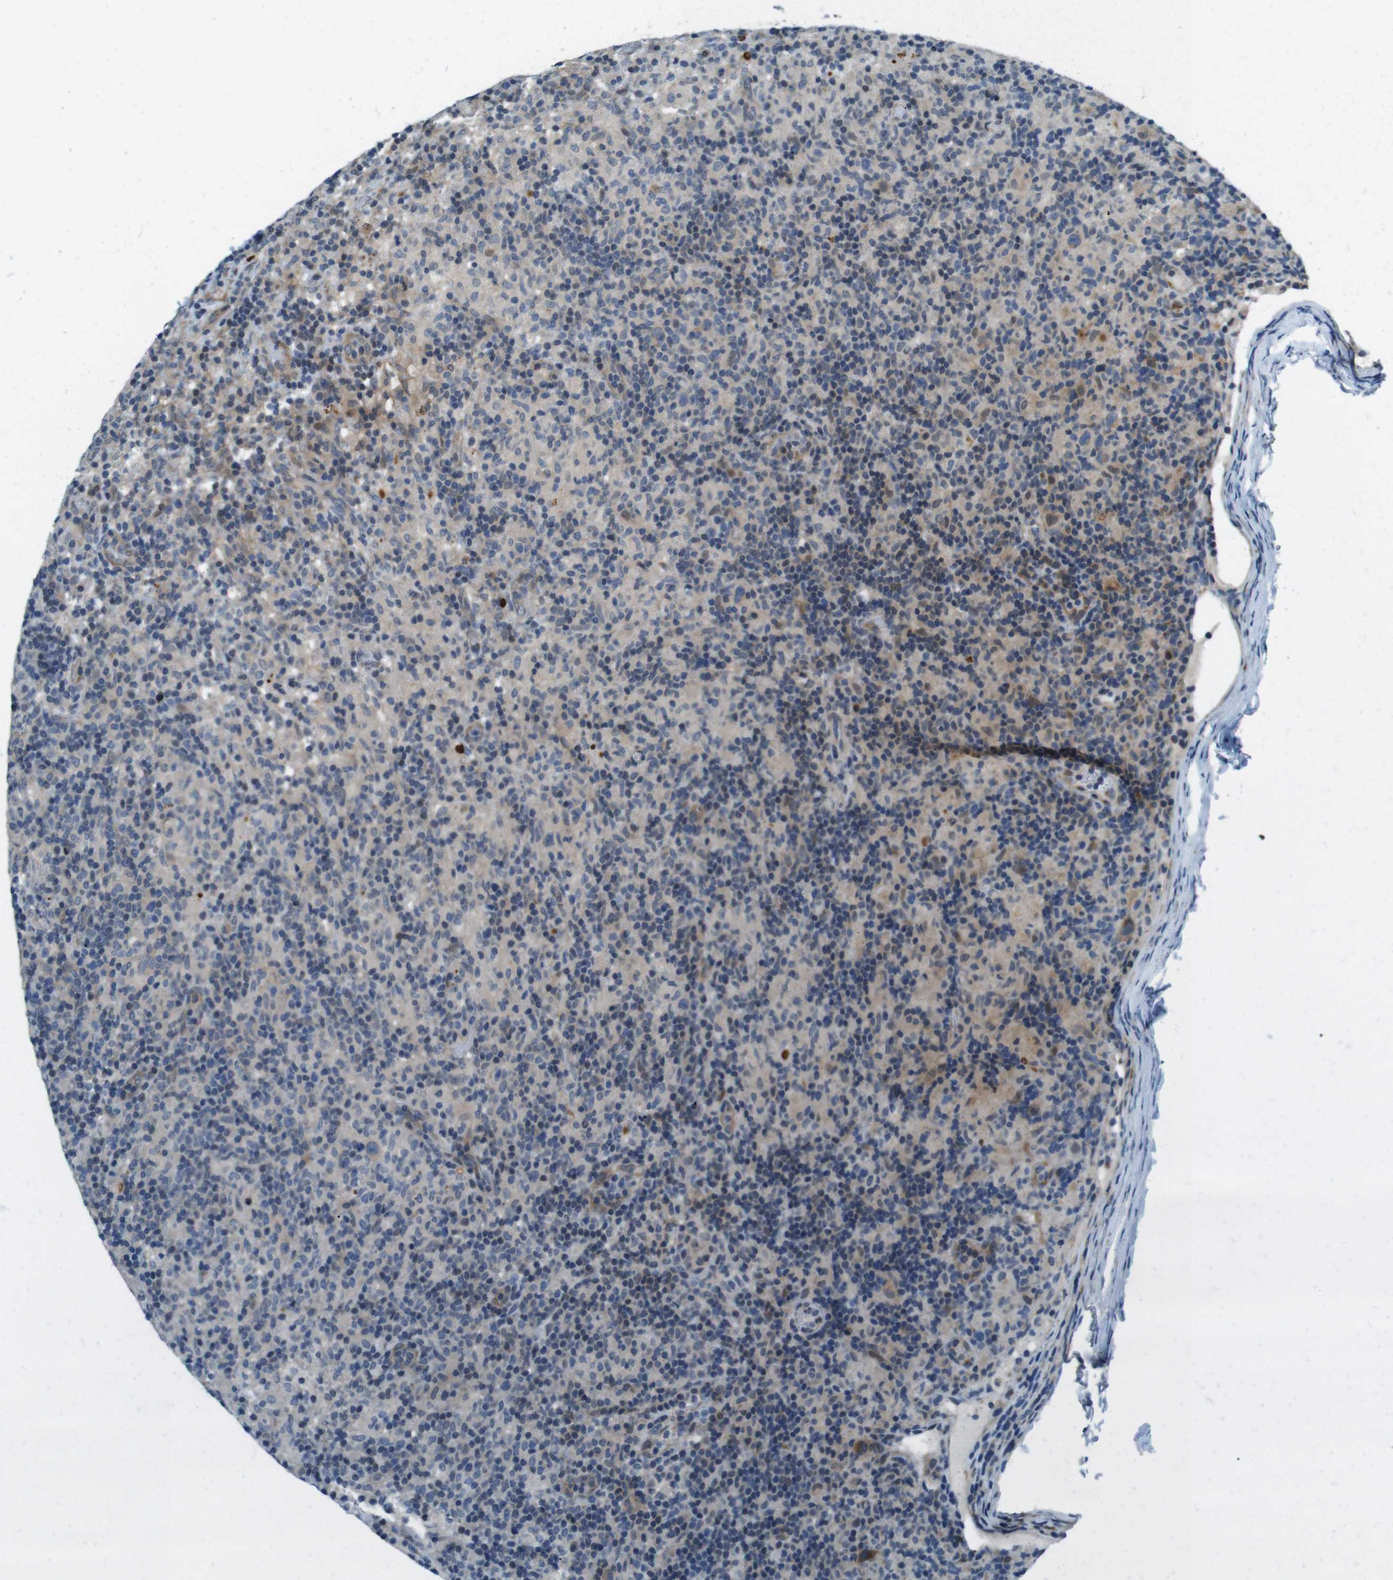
{"staining": {"intensity": "moderate", "quantity": ">75%", "location": "cytoplasmic/membranous"}, "tissue": "lymphoma", "cell_type": "Tumor cells", "image_type": "cancer", "snomed": [{"axis": "morphology", "description": "Hodgkin's disease, NOS"}, {"axis": "topography", "description": "Lymph node"}], "caption": "An immunohistochemistry (IHC) histopathology image of neoplastic tissue is shown. Protein staining in brown highlights moderate cytoplasmic/membranous positivity in lymphoma within tumor cells. (brown staining indicates protein expression, while blue staining denotes nuclei).", "gene": "LRP5", "patient": {"sex": "male", "age": 70}}